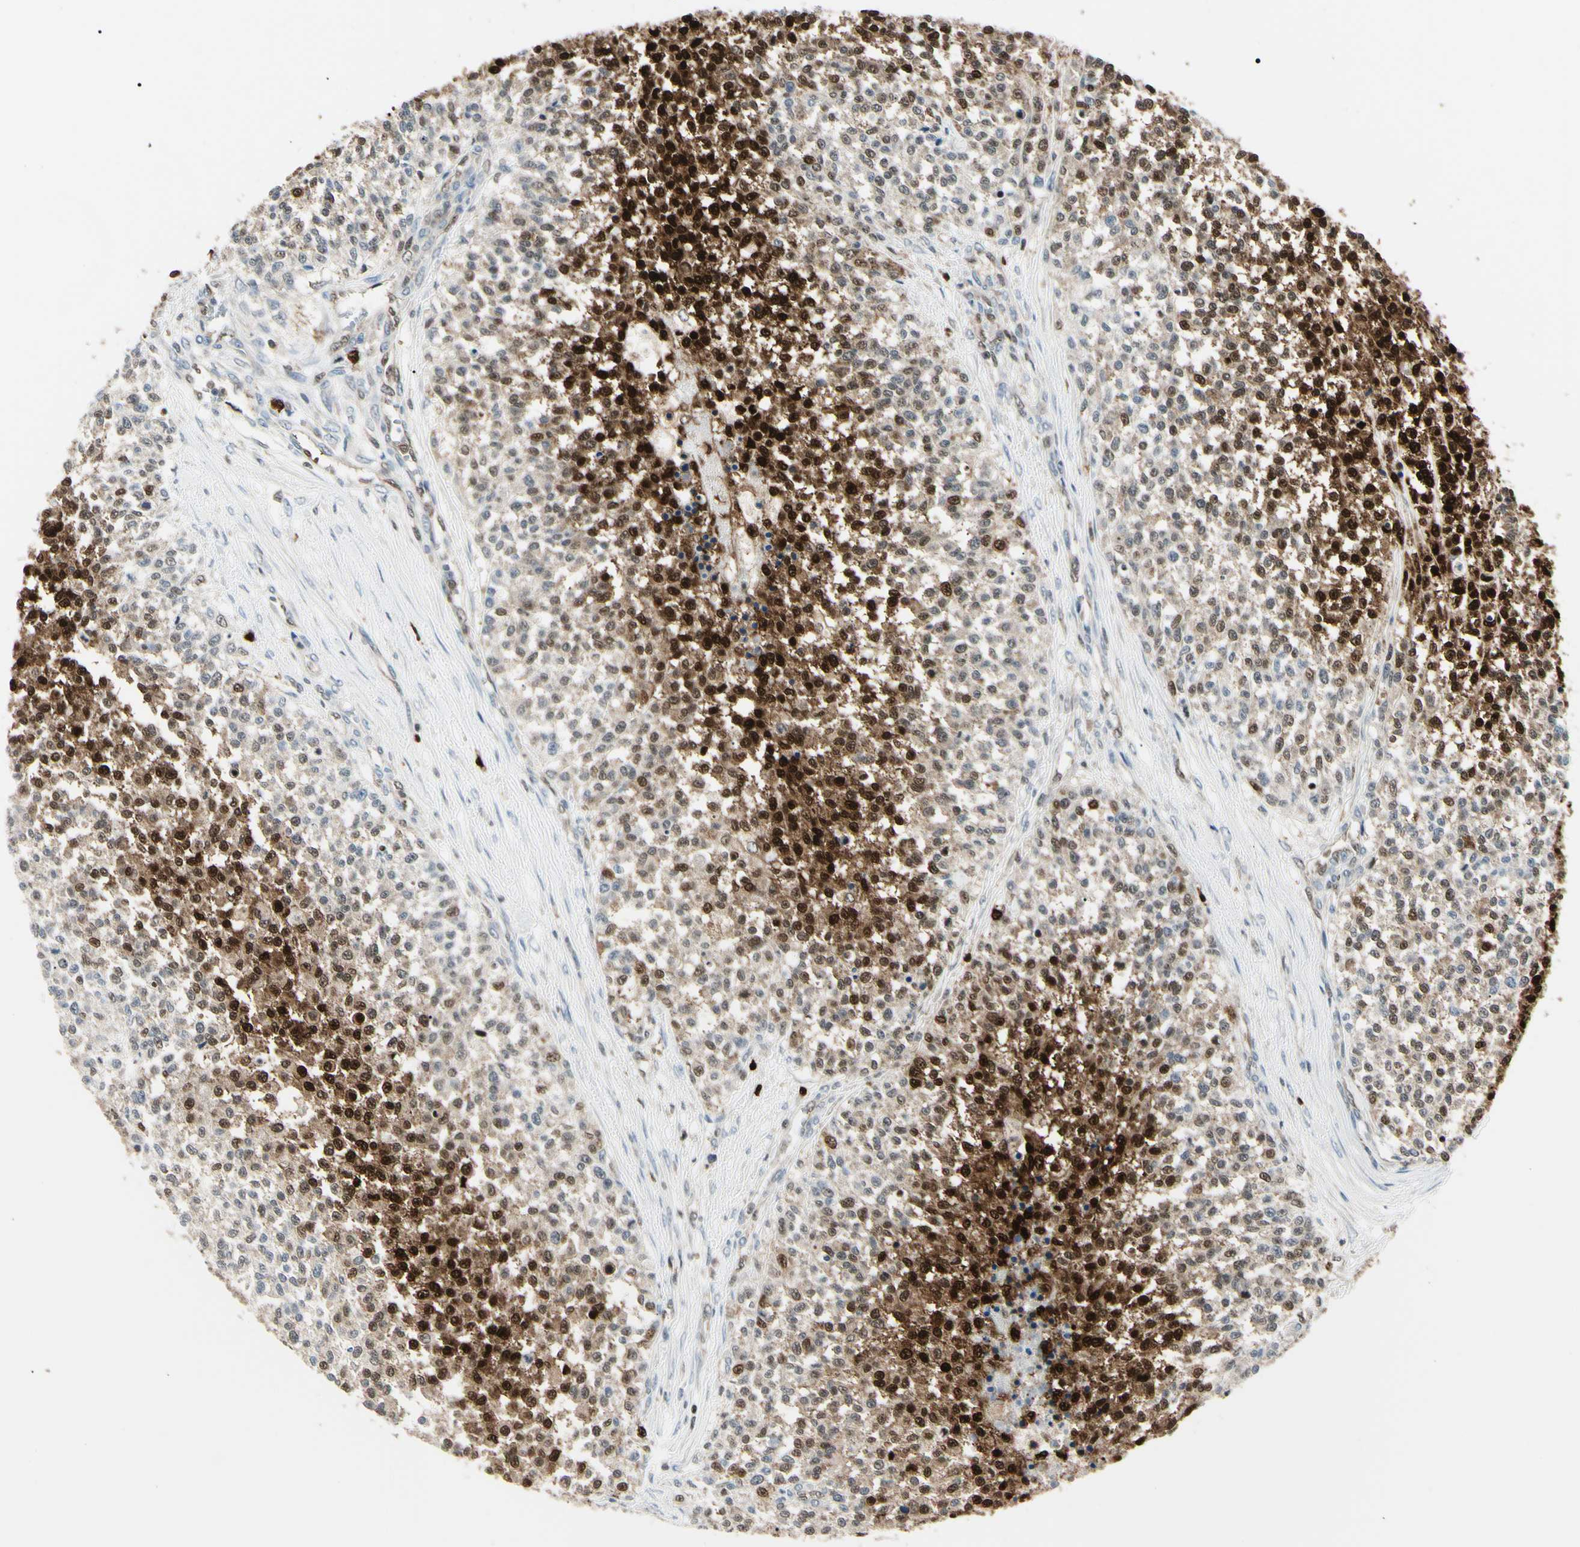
{"staining": {"intensity": "strong", "quantity": "25%-75%", "location": "cytoplasmic/membranous,nuclear"}, "tissue": "testis cancer", "cell_type": "Tumor cells", "image_type": "cancer", "snomed": [{"axis": "morphology", "description": "Seminoma, NOS"}, {"axis": "topography", "description": "Testis"}], "caption": "This photomicrograph reveals testis cancer (seminoma) stained with immunohistochemistry (IHC) to label a protein in brown. The cytoplasmic/membranous and nuclear of tumor cells show strong positivity for the protein. Nuclei are counter-stained blue.", "gene": "PGK1", "patient": {"sex": "male", "age": 59}}